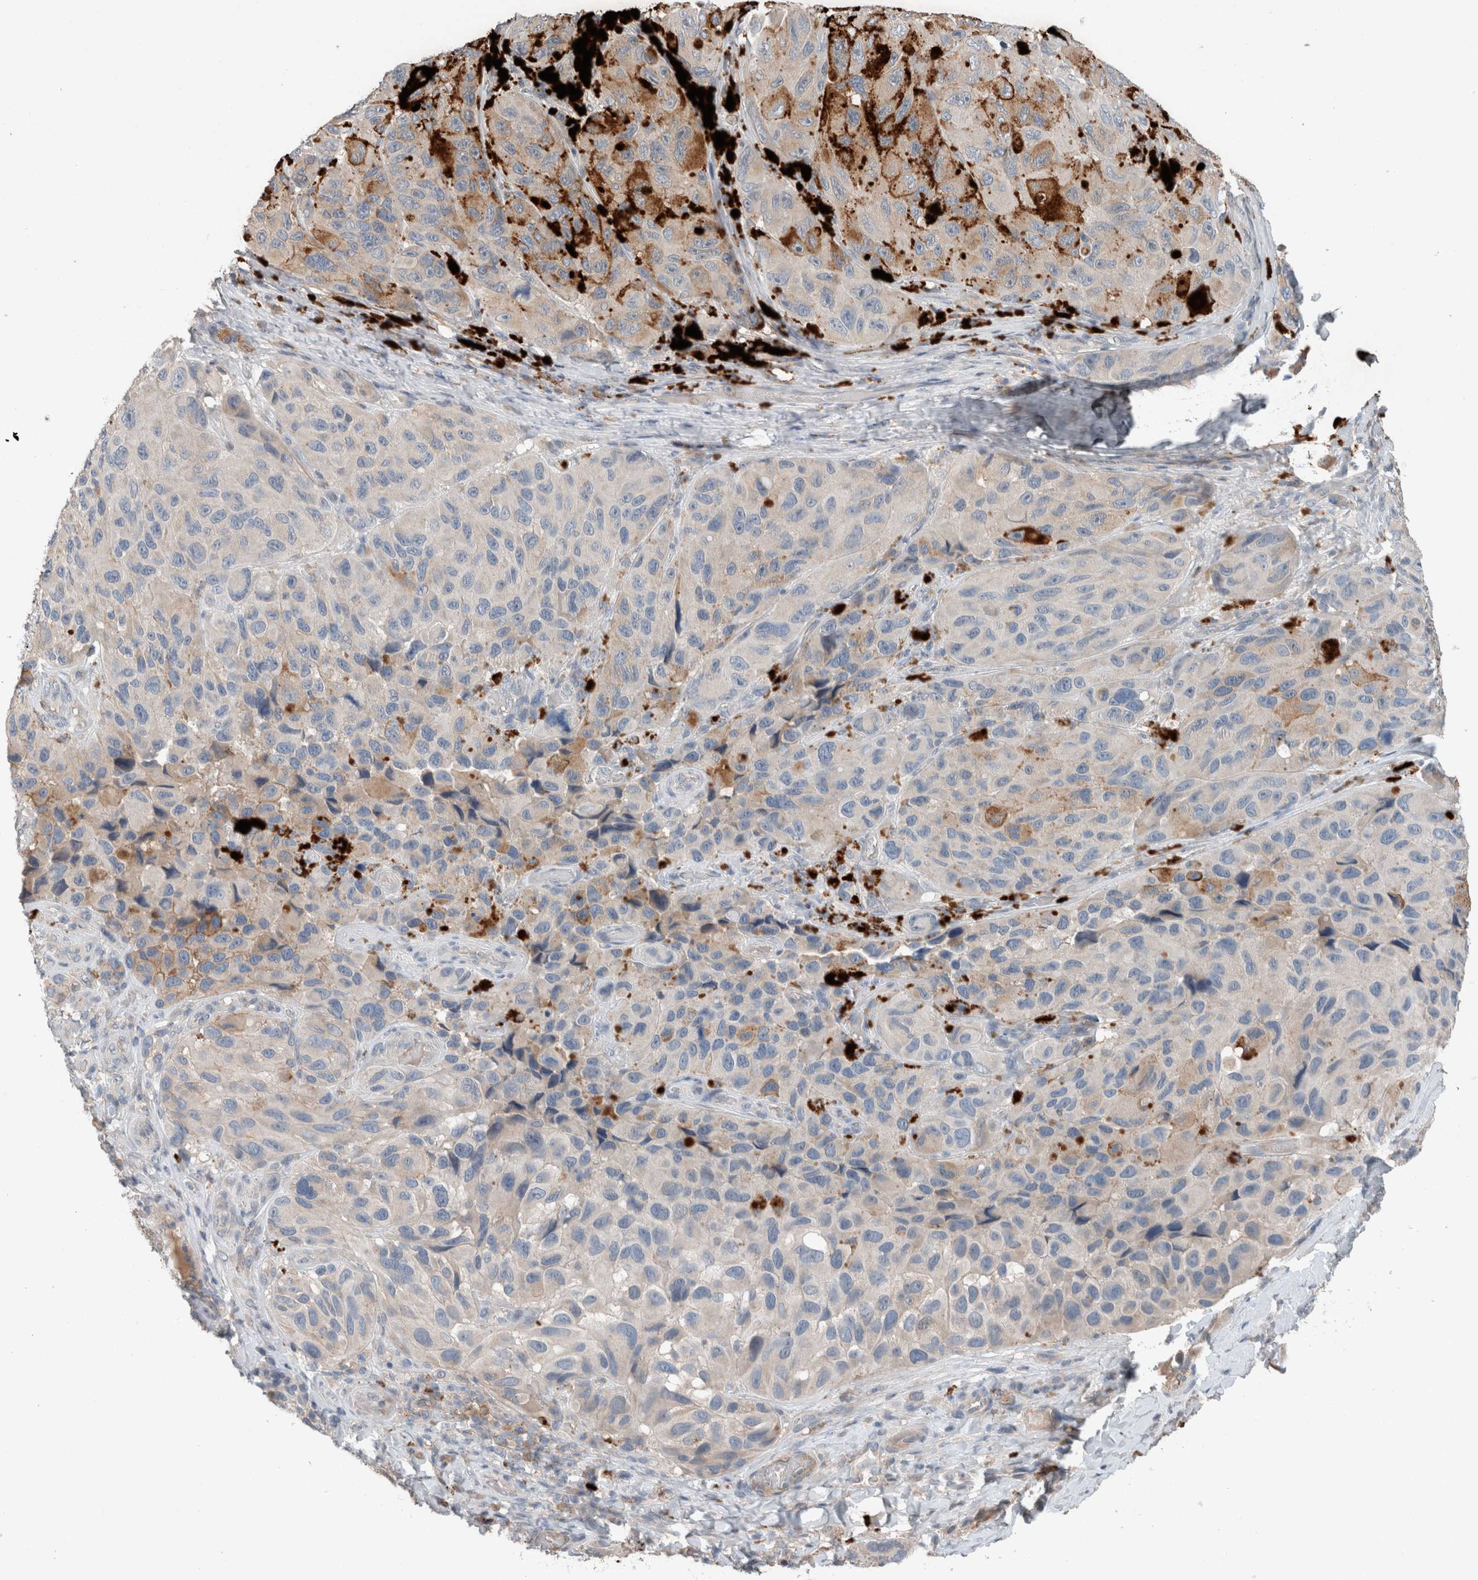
{"staining": {"intensity": "negative", "quantity": "none", "location": "none"}, "tissue": "melanoma", "cell_type": "Tumor cells", "image_type": "cancer", "snomed": [{"axis": "morphology", "description": "Malignant melanoma, NOS"}, {"axis": "topography", "description": "Skin"}], "caption": "Immunohistochemical staining of human melanoma shows no significant staining in tumor cells.", "gene": "UGCG", "patient": {"sex": "female", "age": 73}}